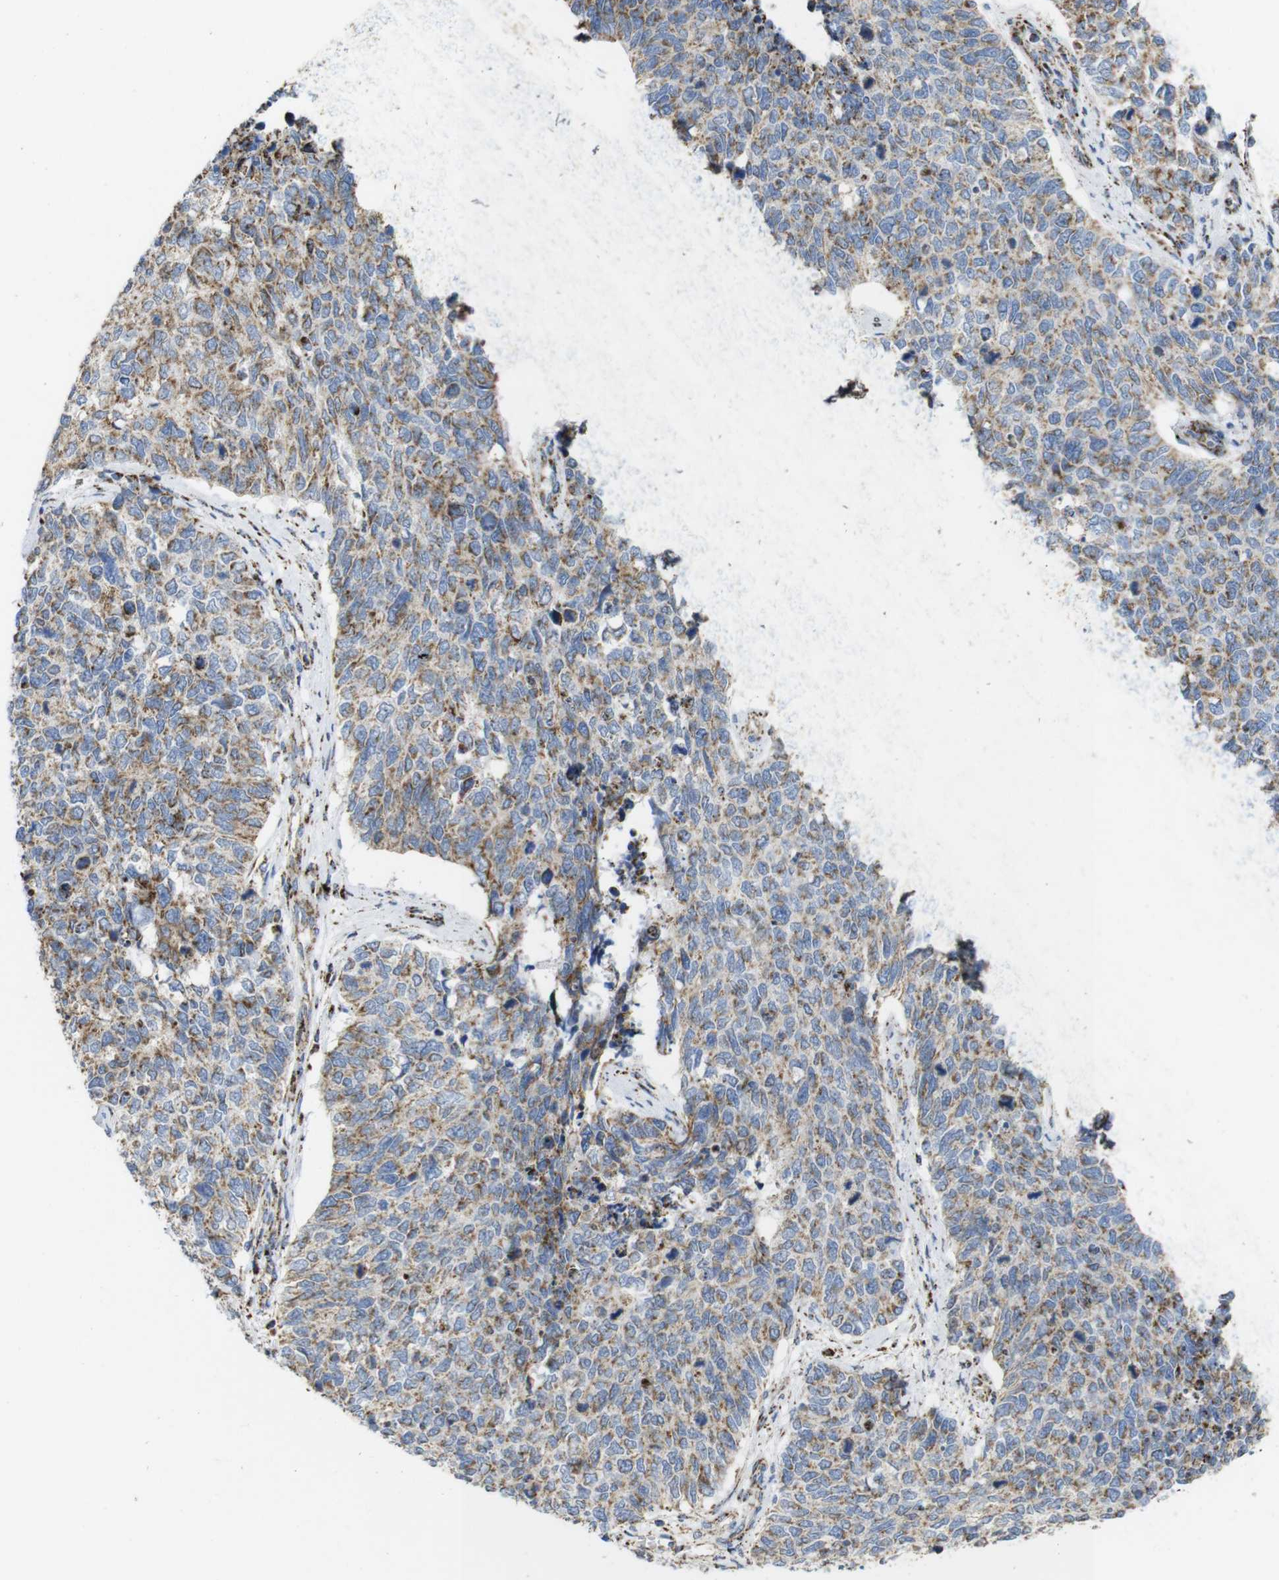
{"staining": {"intensity": "weak", "quantity": "25%-75%", "location": "cytoplasmic/membranous"}, "tissue": "cervical cancer", "cell_type": "Tumor cells", "image_type": "cancer", "snomed": [{"axis": "morphology", "description": "Squamous cell carcinoma, NOS"}, {"axis": "topography", "description": "Cervix"}], "caption": "Immunohistochemical staining of cervical squamous cell carcinoma exhibits weak cytoplasmic/membranous protein expression in about 25%-75% of tumor cells.", "gene": "TMEM192", "patient": {"sex": "female", "age": 63}}